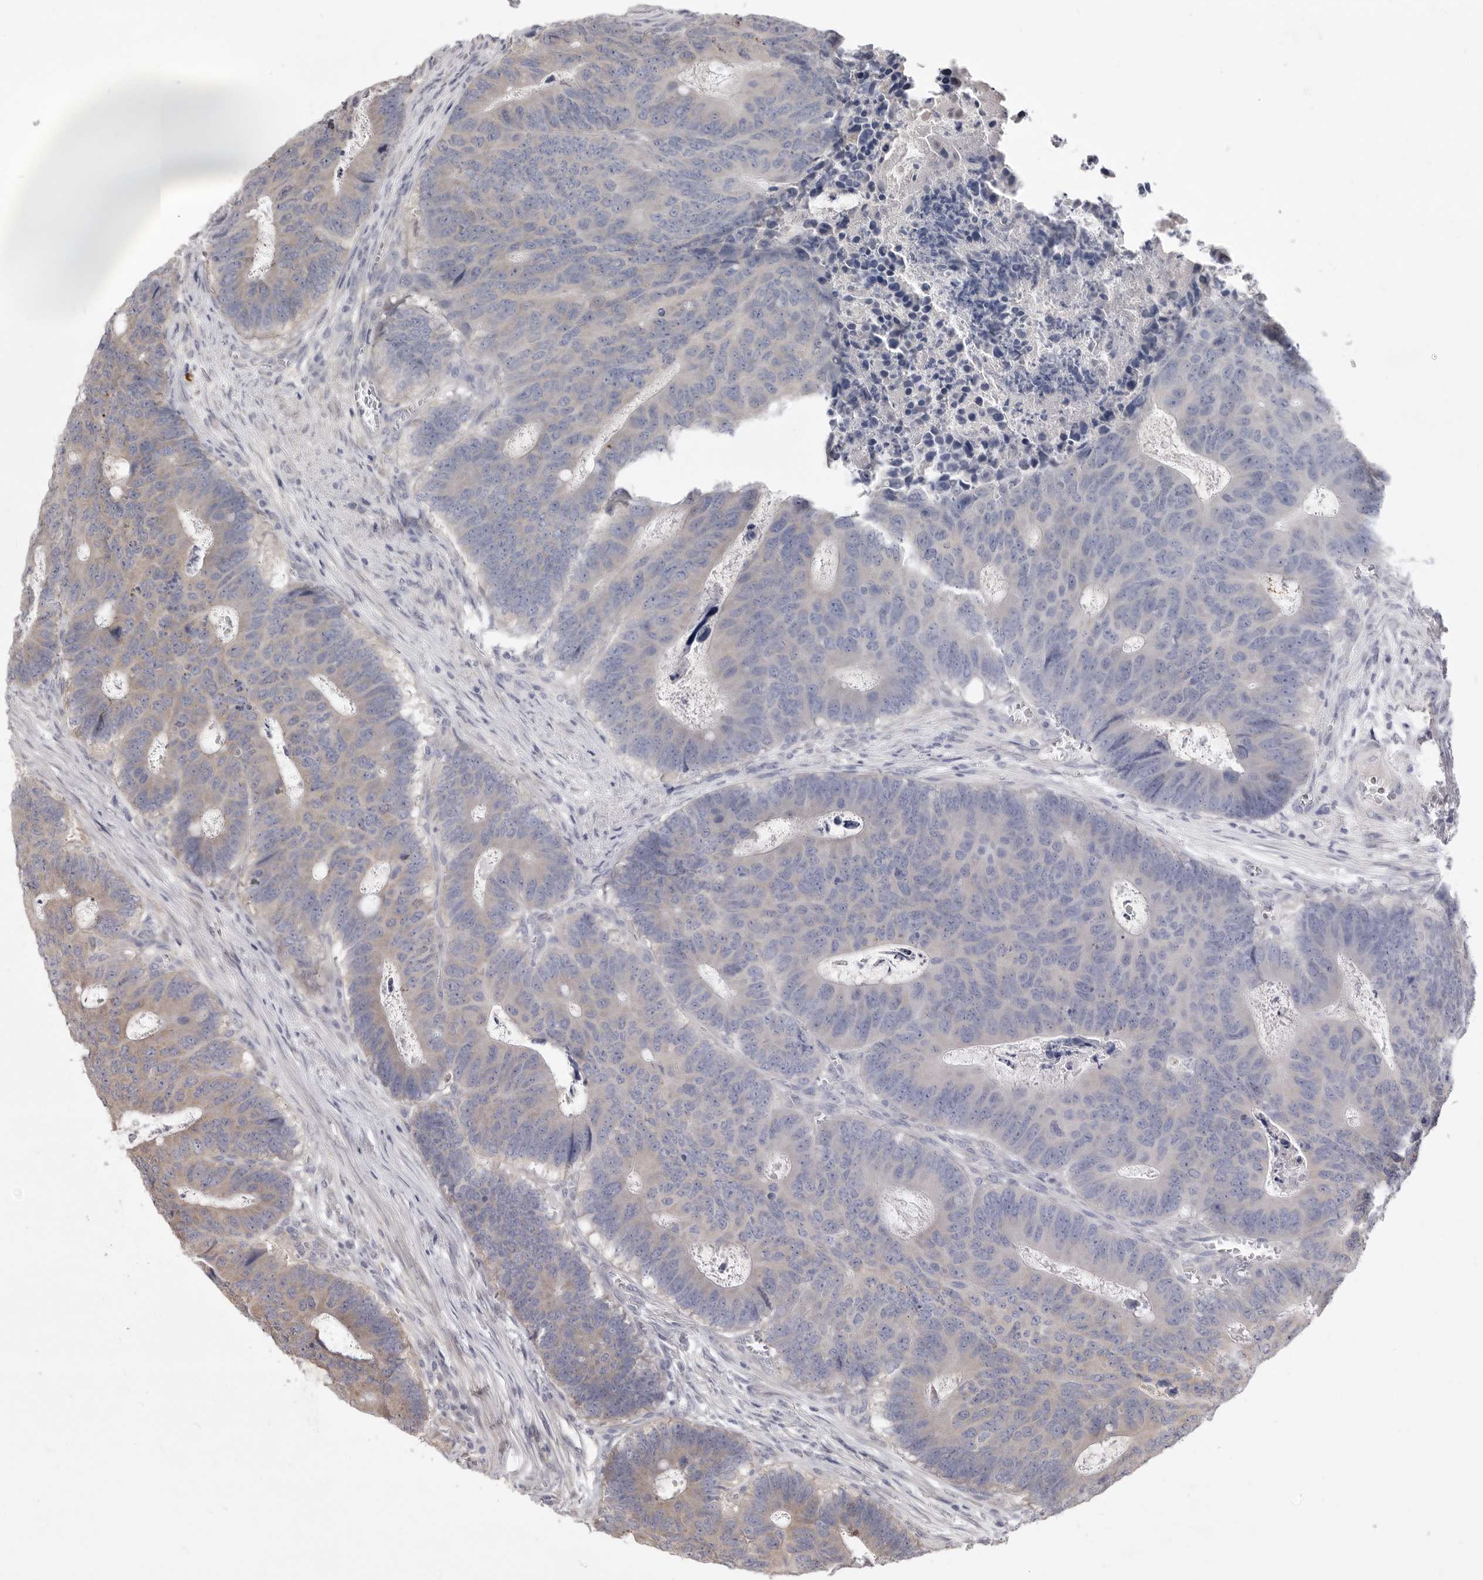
{"staining": {"intensity": "weak", "quantity": "<25%", "location": "cytoplasmic/membranous"}, "tissue": "colorectal cancer", "cell_type": "Tumor cells", "image_type": "cancer", "snomed": [{"axis": "morphology", "description": "Adenocarcinoma, NOS"}, {"axis": "topography", "description": "Colon"}], "caption": "Human adenocarcinoma (colorectal) stained for a protein using immunohistochemistry exhibits no staining in tumor cells.", "gene": "TBC1D8B", "patient": {"sex": "male", "age": 87}}